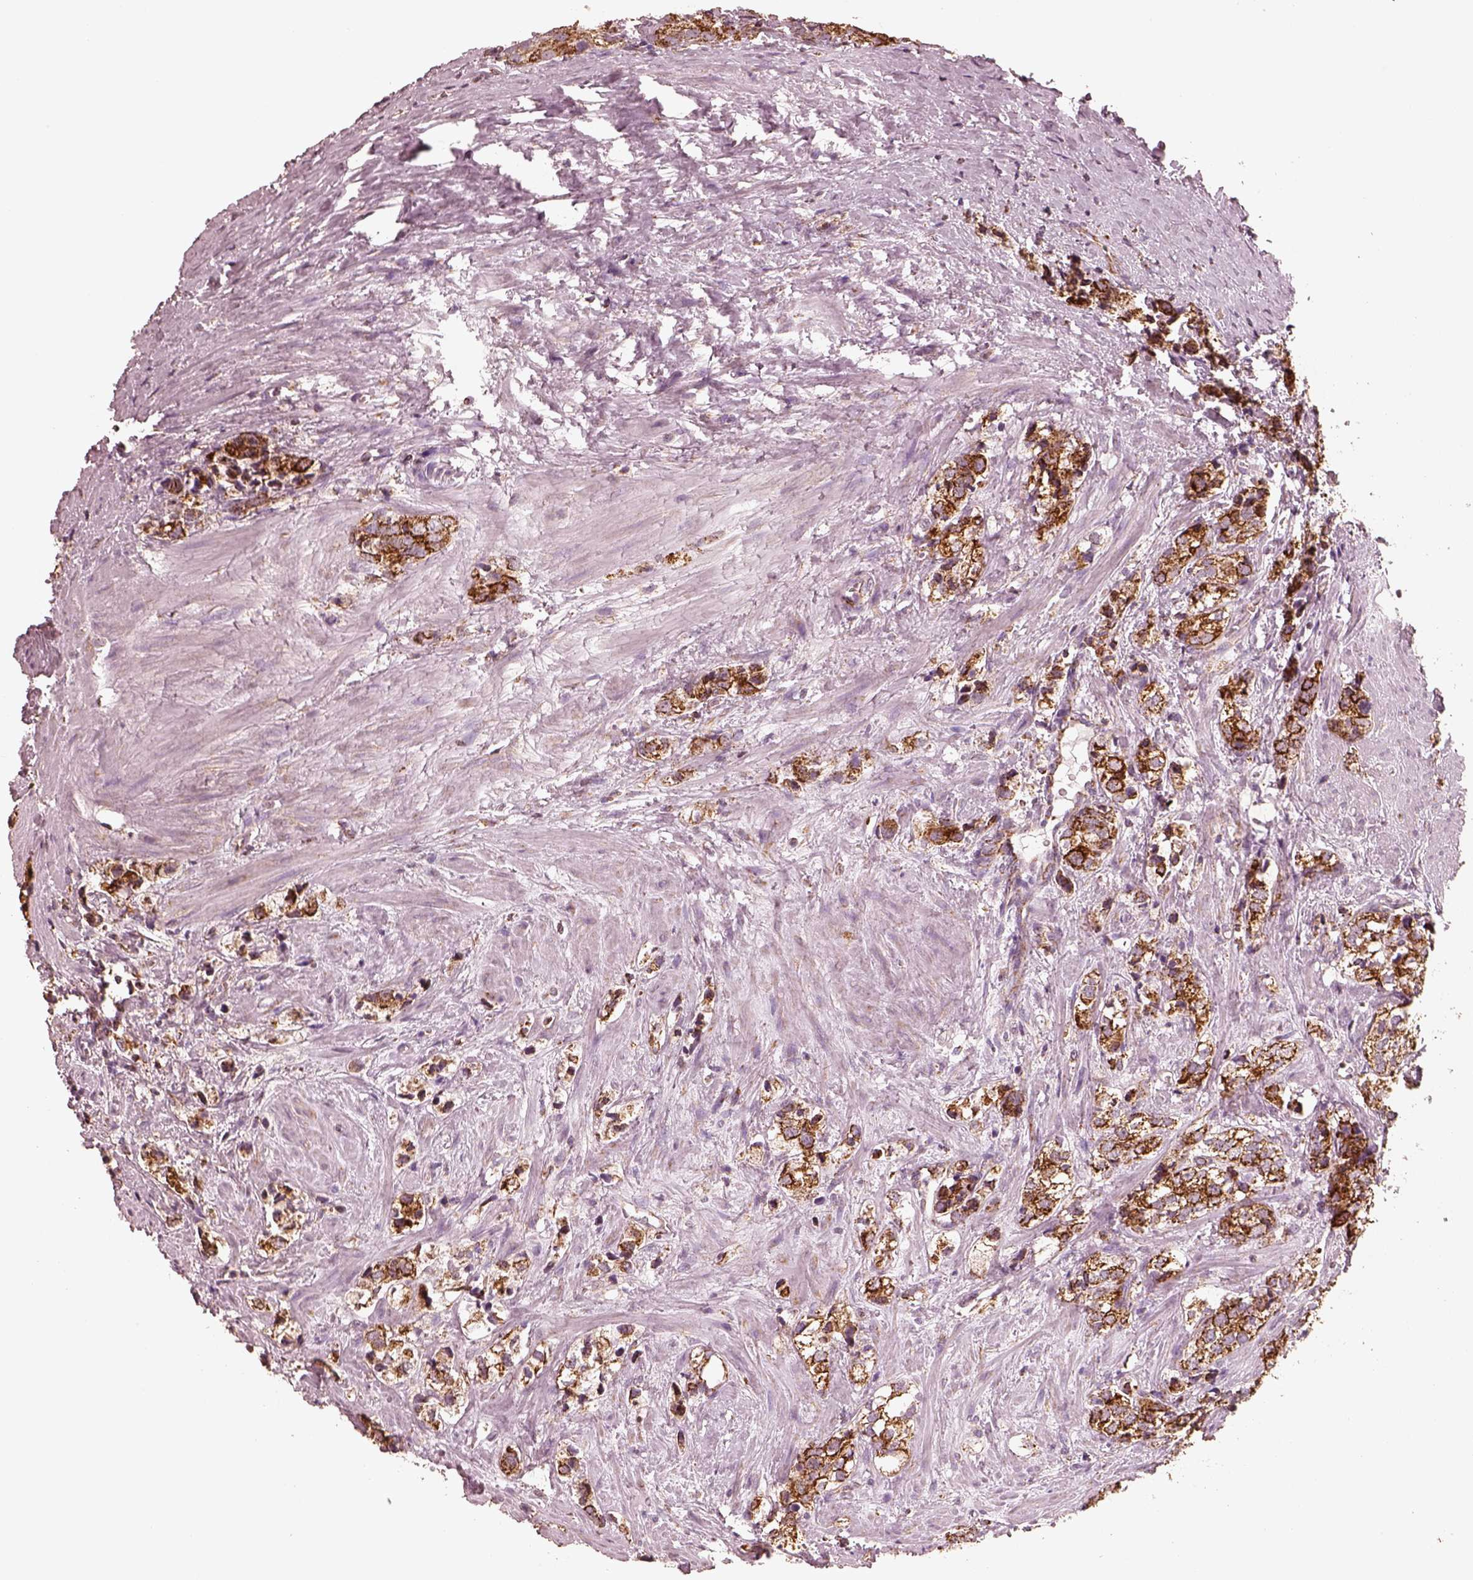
{"staining": {"intensity": "strong", "quantity": ">75%", "location": "cytoplasmic/membranous"}, "tissue": "prostate cancer", "cell_type": "Tumor cells", "image_type": "cancer", "snomed": [{"axis": "morphology", "description": "Adenocarcinoma, NOS"}, {"axis": "topography", "description": "Prostate and seminal vesicle, NOS"}], "caption": "Prostate adenocarcinoma was stained to show a protein in brown. There is high levels of strong cytoplasmic/membranous positivity in approximately >75% of tumor cells. Immunohistochemistry stains the protein in brown and the nuclei are stained blue.", "gene": "ENTPD6", "patient": {"sex": "male", "age": 63}}